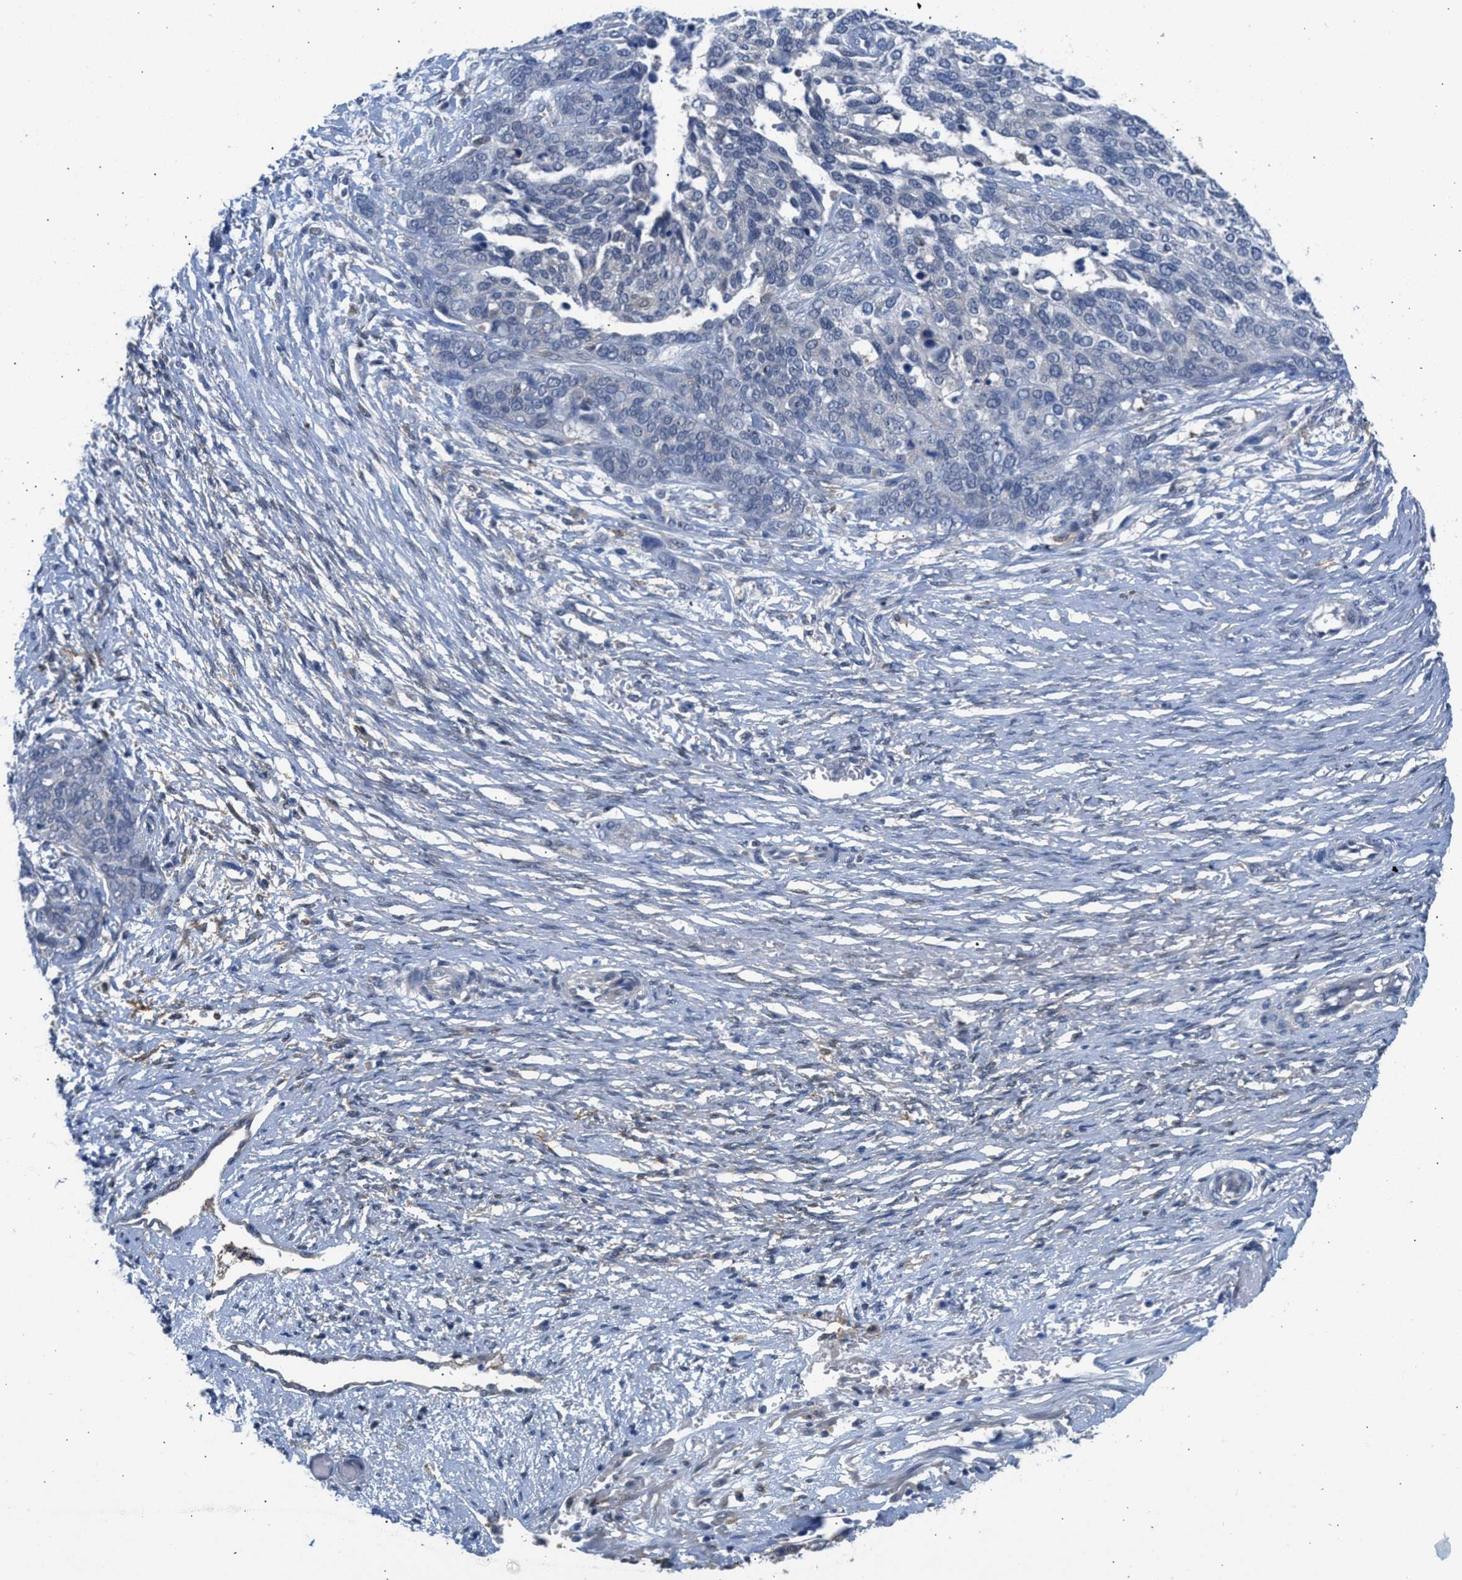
{"staining": {"intensity": "negative", "quantity": "none", "location": "none"}, "tissue": "ovarian cancer", "cell_type": "Tumor cells", "image_type": "cancer", "snomed": [{"axis": "morphology", "description": "Cystadenocarcinoma, serous, NOS"}, {"axis": "topography", "description": "Ovary"}], "caption": "This is an immunohistochemistry micrograph of serous cystadenocarcinoma (ovarian). There is no staining in tumor cells.", "gene": "CBR1", "patient": {"sex": "female", "age": 44}}